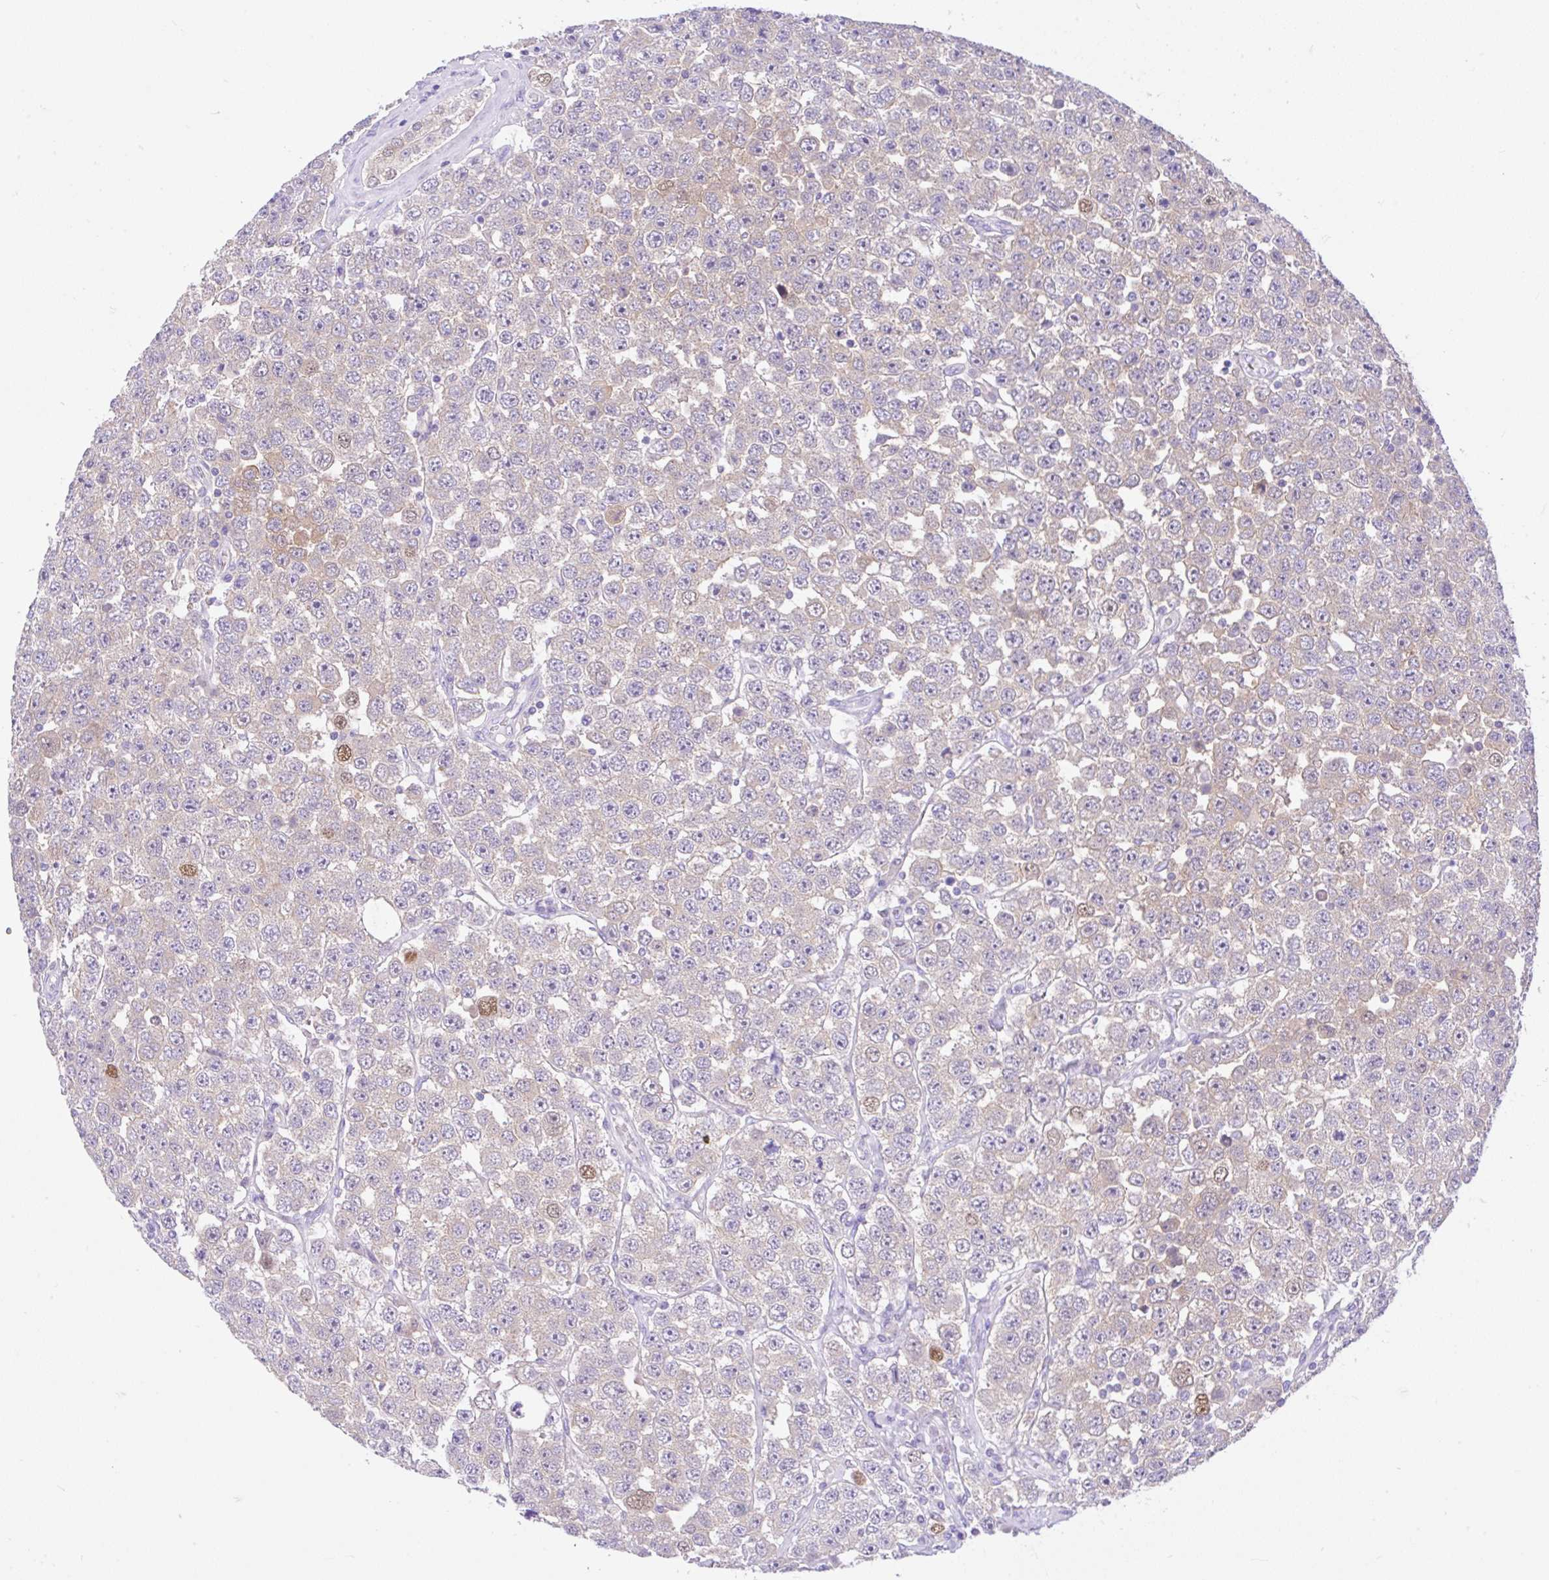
{"staining": {"intensity": "moderate", "quantity": "<25%", "location": "nuclear"}, "tissue": "testis cancer", "cell_type": "Tumor cells", "image_type": "cancer", "snomed": [{"axis": "morphology", "description": "Seminoma, NOS"}, {"axis": "topography", "description": "Testis"}], "caption": "This is a micrograph of immunohistochemistry (IHC) staining of testis cancer (seminoma), which shows moderate expression in the nuclear of tumor cells.", "gene": "ANO4", "patient": {"sex": "male", "age": 28}}